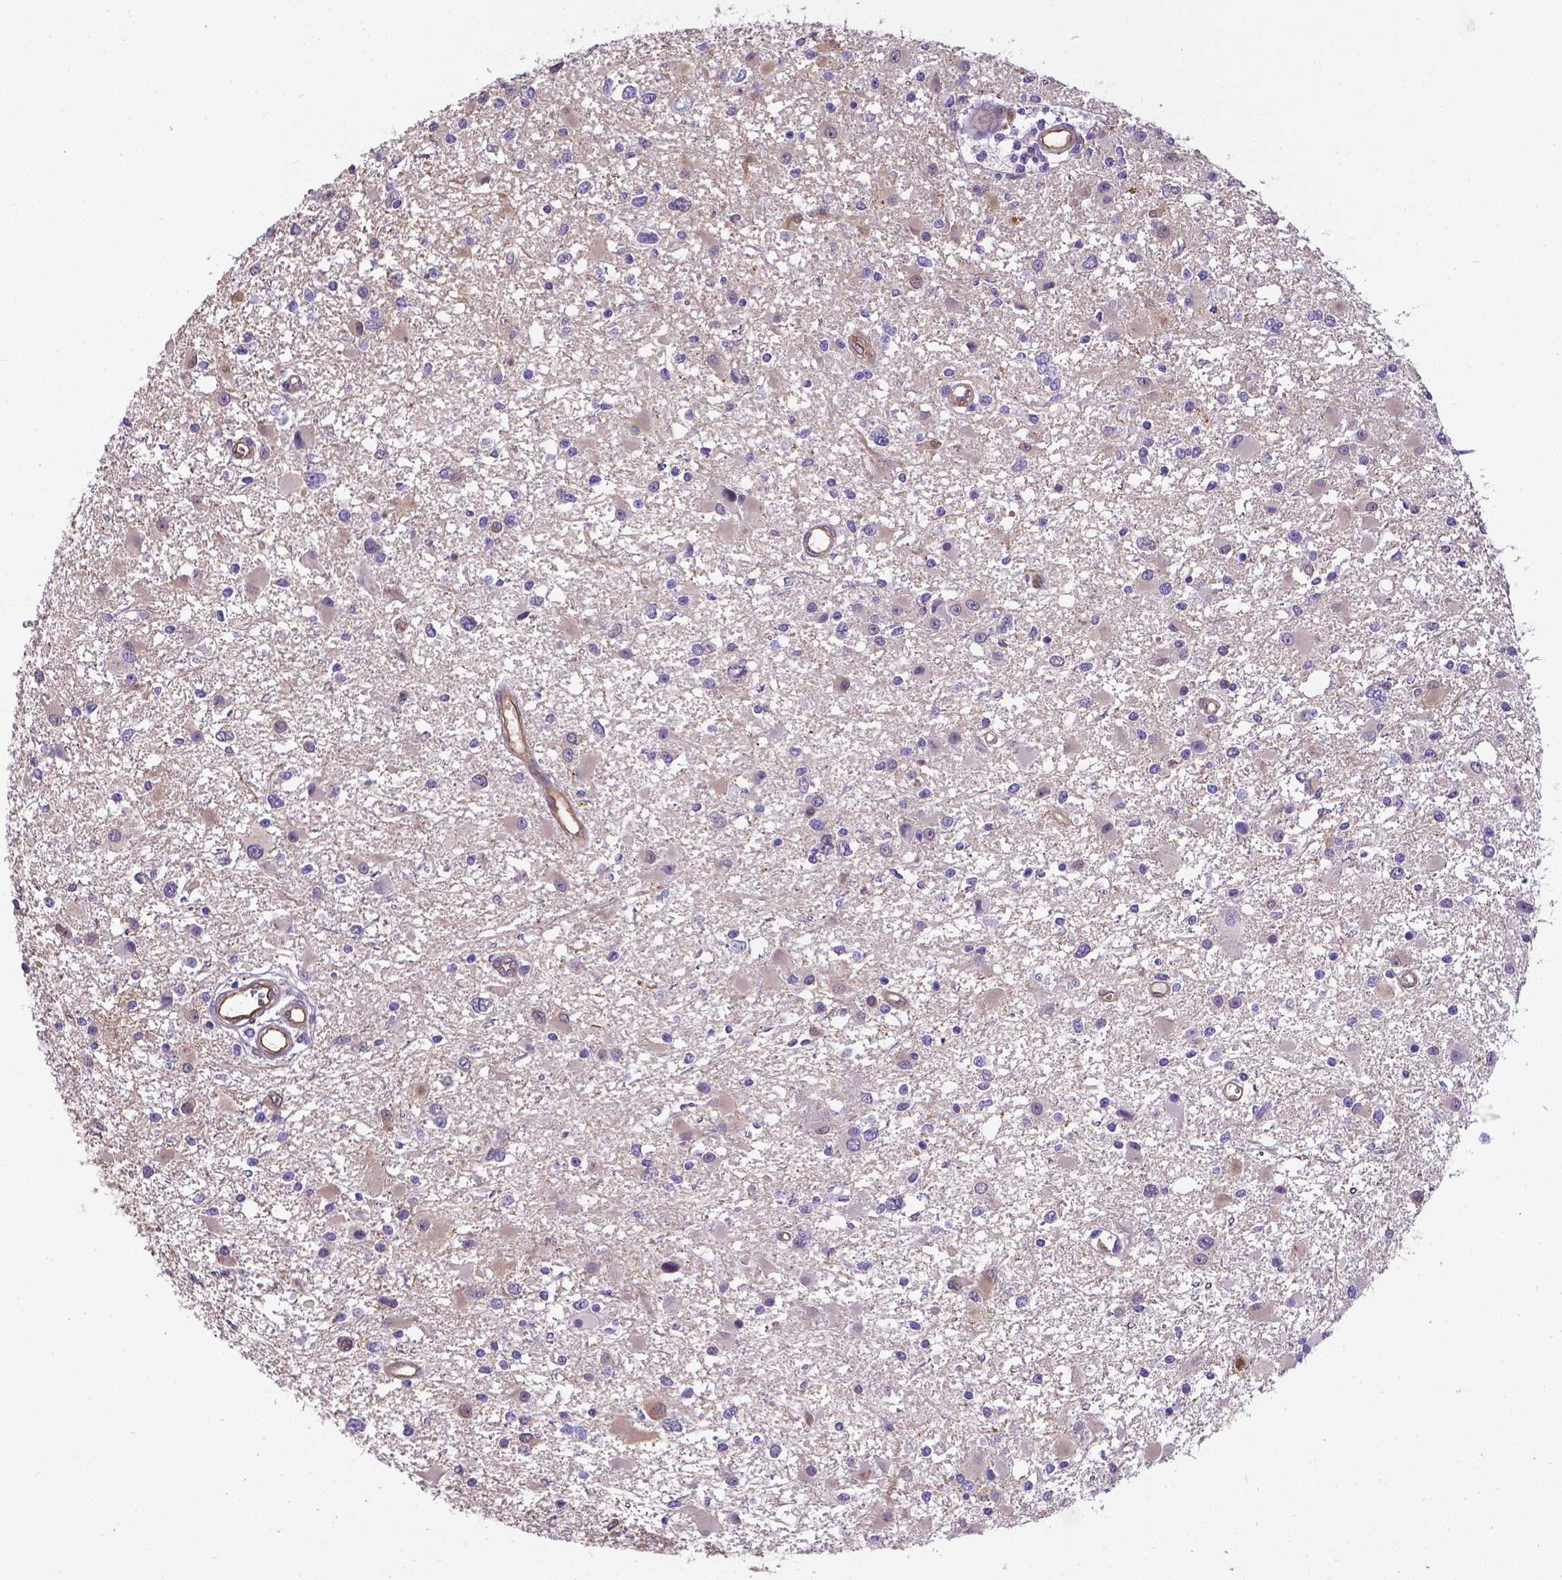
{"staining": {"intensity": "negative", "quantity": "none", "location": "none"}, "tissue": "glioma", "cell_type": "Tumor cells", "image_type": "cancer", "snomed": [{"axis": "morphology", "description": "Glioma, malignant, High grade"}, {"axis": "topography", "description": "Brain"}], "caption": "Immunohistochemical staining of human malignant glioma (high-grade) shows no significant expression in tumor cells.", "gene": "CLIC4", "patient": {"sex": "male", "age": 54}}